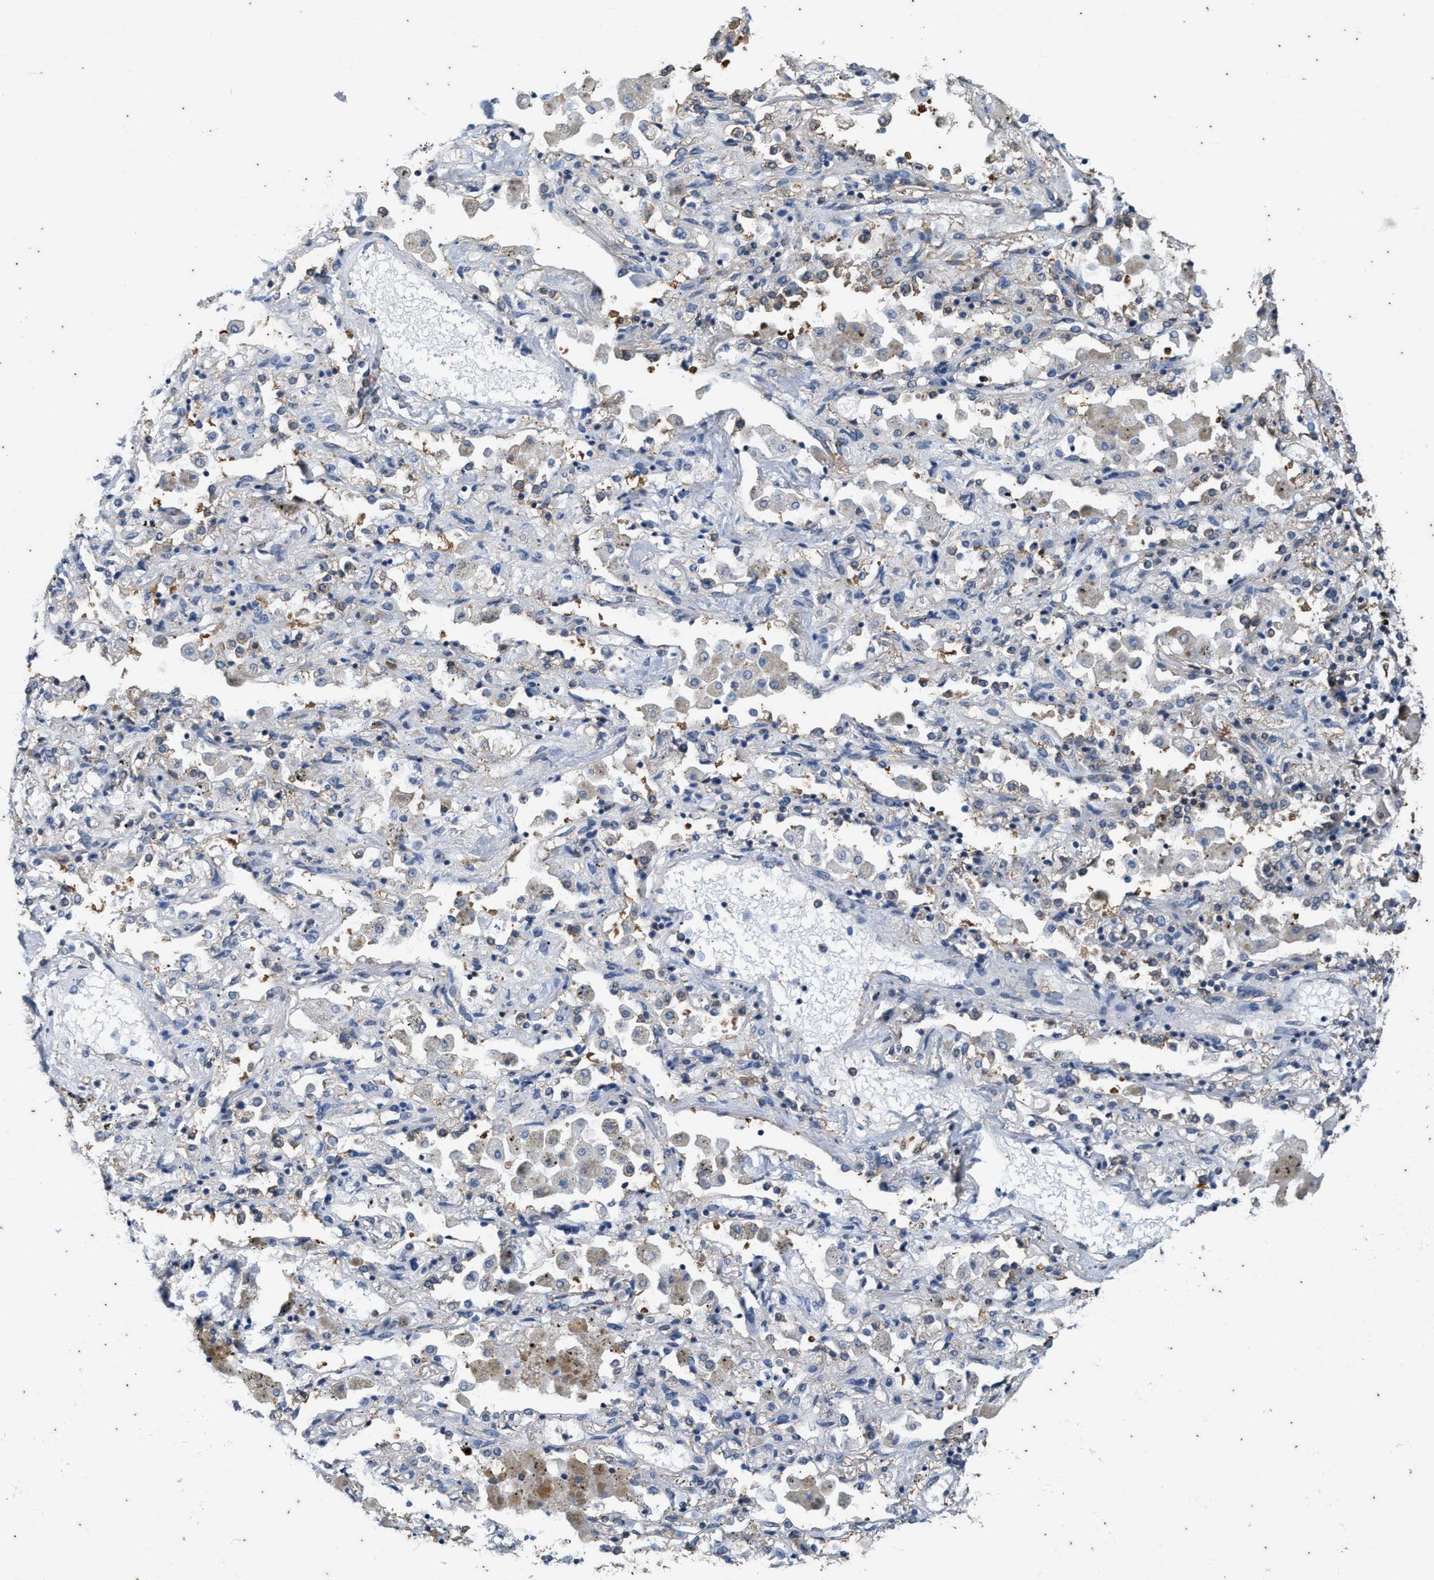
{"staining": {"intensity": "negative", "quantity": "none", "location": "none"}, "tissue": "lung cancer", "cell_type": "Tumor cells", "image_type": "cancer", "snomed": [{"axis": "morphology", "description": "Squamous cell carcinoma, NOS"}, {"axis": "topography", "description": "Lung"}], "caption": "High power microscopy photomicrograph of an immunohistochemistry micrograph of lung cancer (squamous cell carcinoma), revealing no significant staining in tumor cells.", "gene": "COX19", "patient": {"sex": "female", "age": 47}}